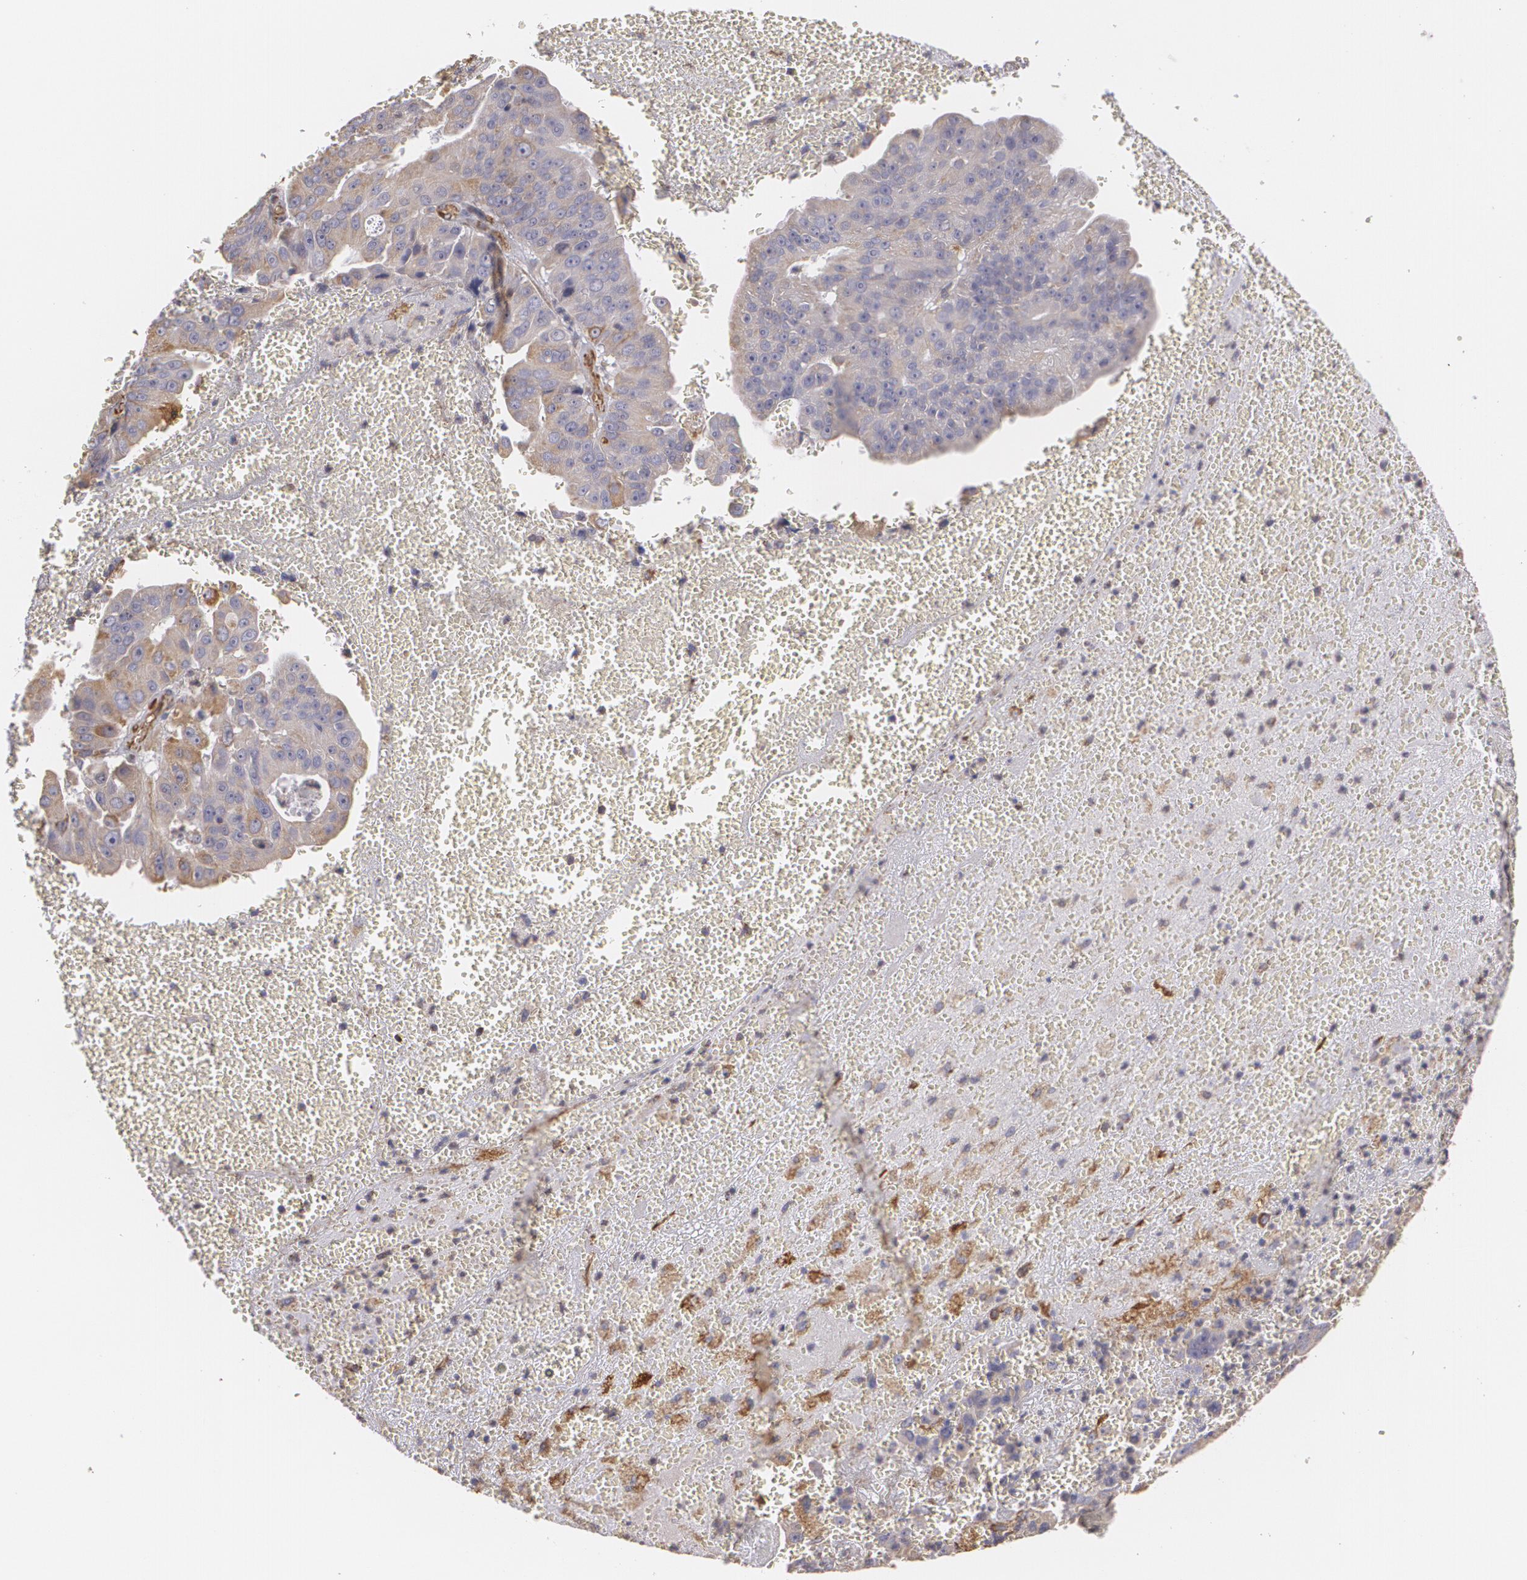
{"staining": {"intensity": "weak", "quantity": "25%-75%", "location": "cytoplasmic/membranous"}, "tissue": "liver cancer", "cell_type": "Tumor cells", "image_type": "cancer", "snomed": [{"axis": "morphology", "description": "Cholangiocarcinoma"}, {"axis": "topography", "description": "Liver"}], "caption": "An image of liver cancer stained for a protein reveals weak cytoplasmic/membranous brown staining in tumor cells. (DAB (3,3'-diaminobenzidine) IHC, brown staining for protein, blue staining for nuclei).", "gene": "CYB5R3", "patient": {"sex": "female", "age": 79}}